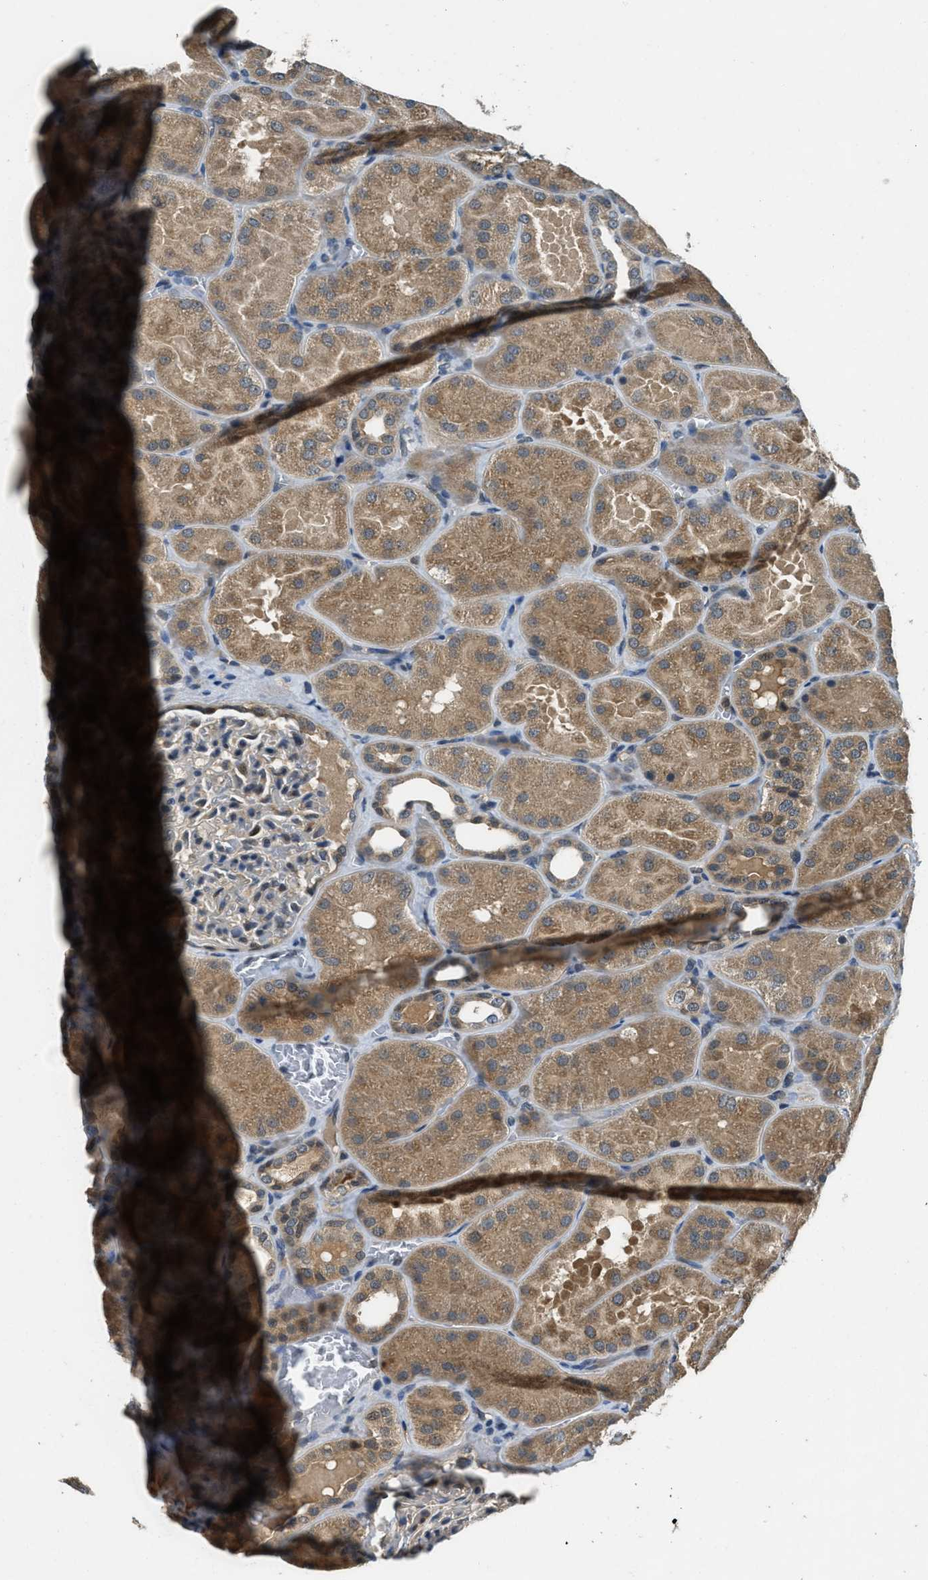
{"staining": {"intensity": "weak", "quantity": "<25%", "location": "cytoplasmic/membranous"}, "tissue": "kidney", "cell_type": "Cells in glomeruli", "image_type": "normal", "snomed": [{"axis": "morphology", "description": "Normal tissue, NOS"}, {"axis": "topography", "description": "Kidney"}], "caption": "This is an immunohistochemistry histopathology image of benign human kidney. There is no expression in cells in glomeruli.", "gene": "DUSP6", "patient": {"sex": "male", "age": 28}}